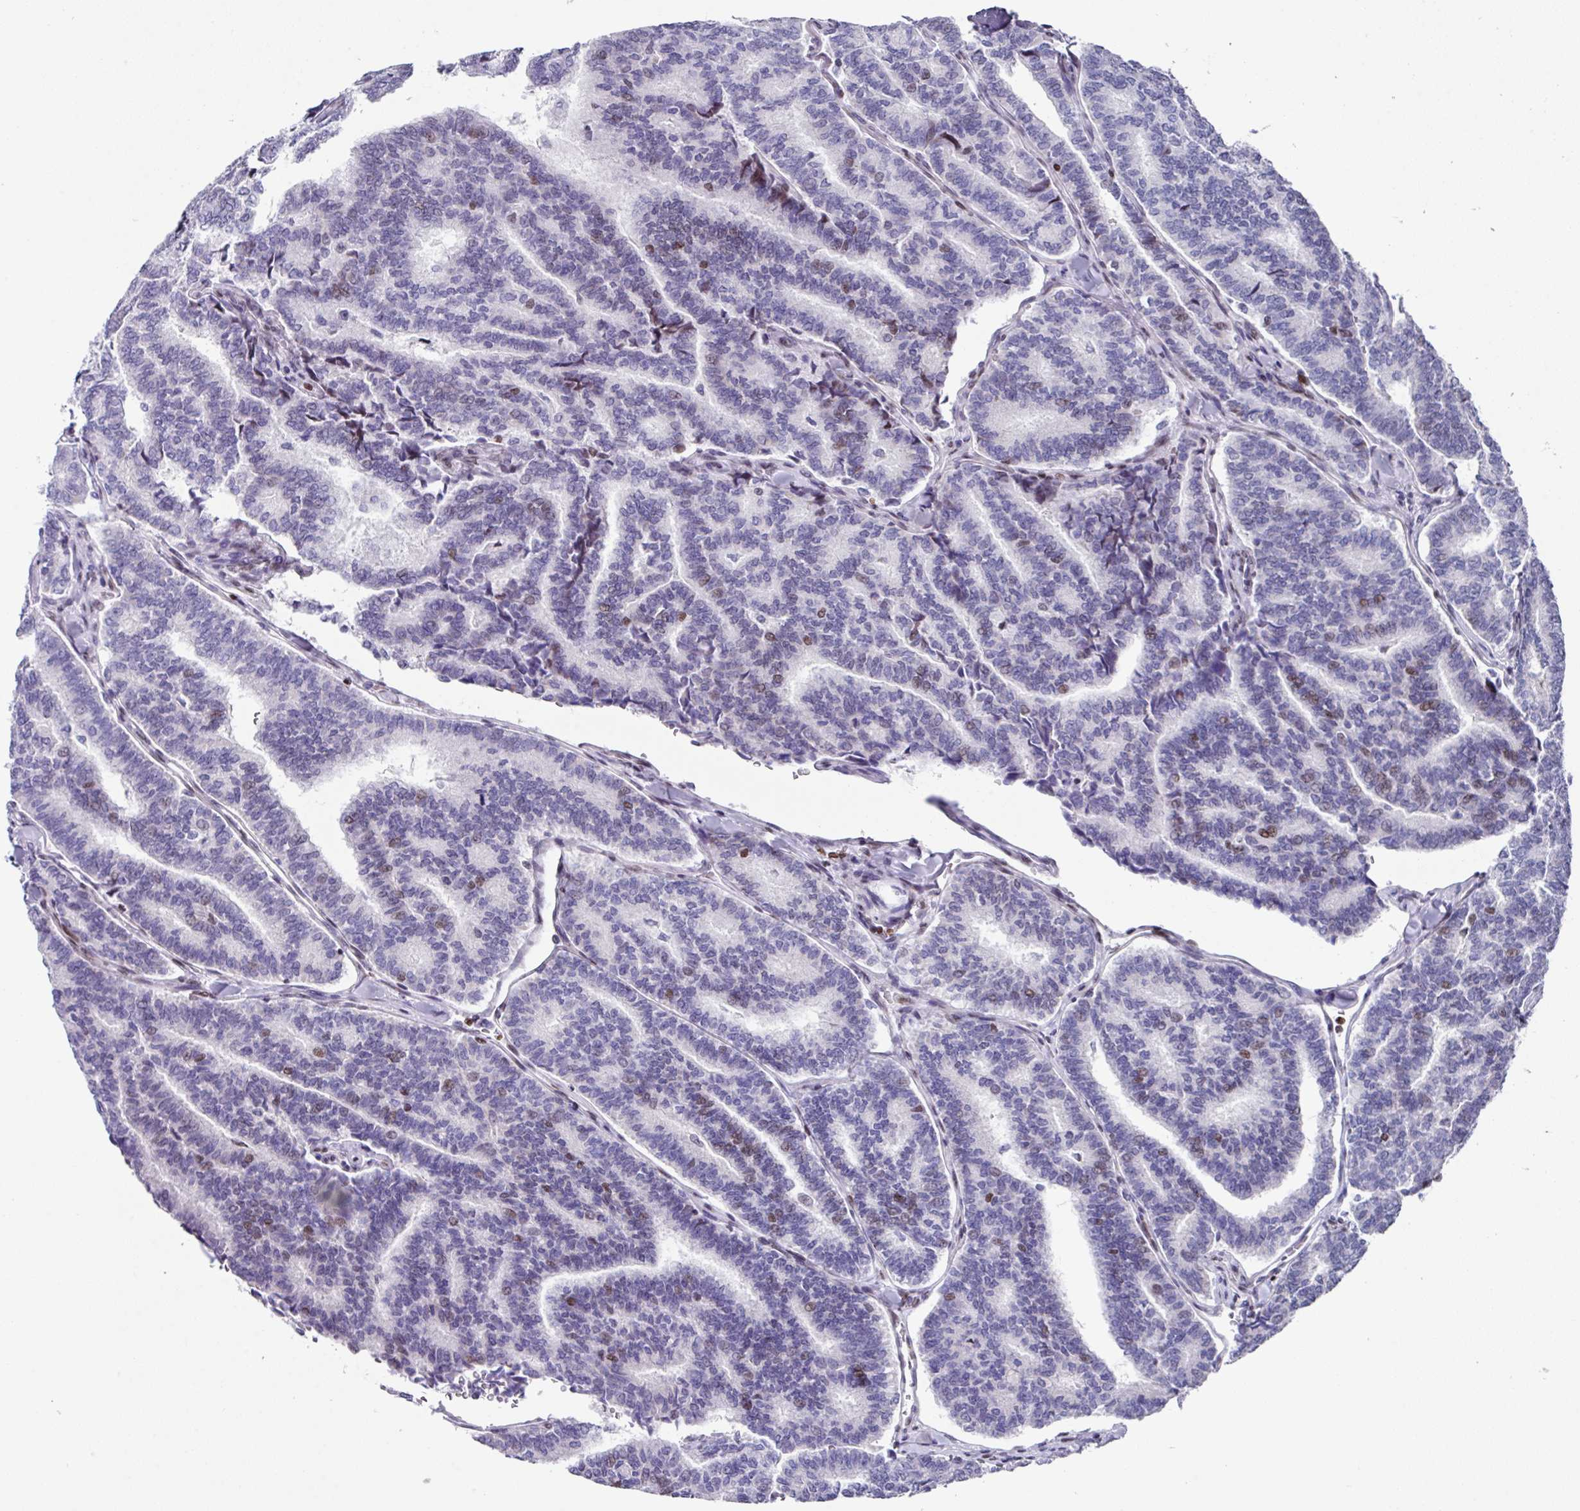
{"staining": {"intensity": "moderate", "quantity": "<25%", "location": "nuclear"}, "tissue": "thyroid cancer", "cell_type": "Tumor cells", "image_type": "cancer", "snomed": [{"axis": "morphology", "description": "Papillary adenocarcinoma, NOS"}, {"axis": "topography", "description": "Thyroid gland"}], "caption": "IHC photomicrograph of thyroid cancer (papillary adenocarcinoma) stained for a protein (brown), which reveals low levels of moderate nuclear expression in about <25% of tumor cells.", "gene": "TCF3", "patient": {"sex": "female", "age": 35}}